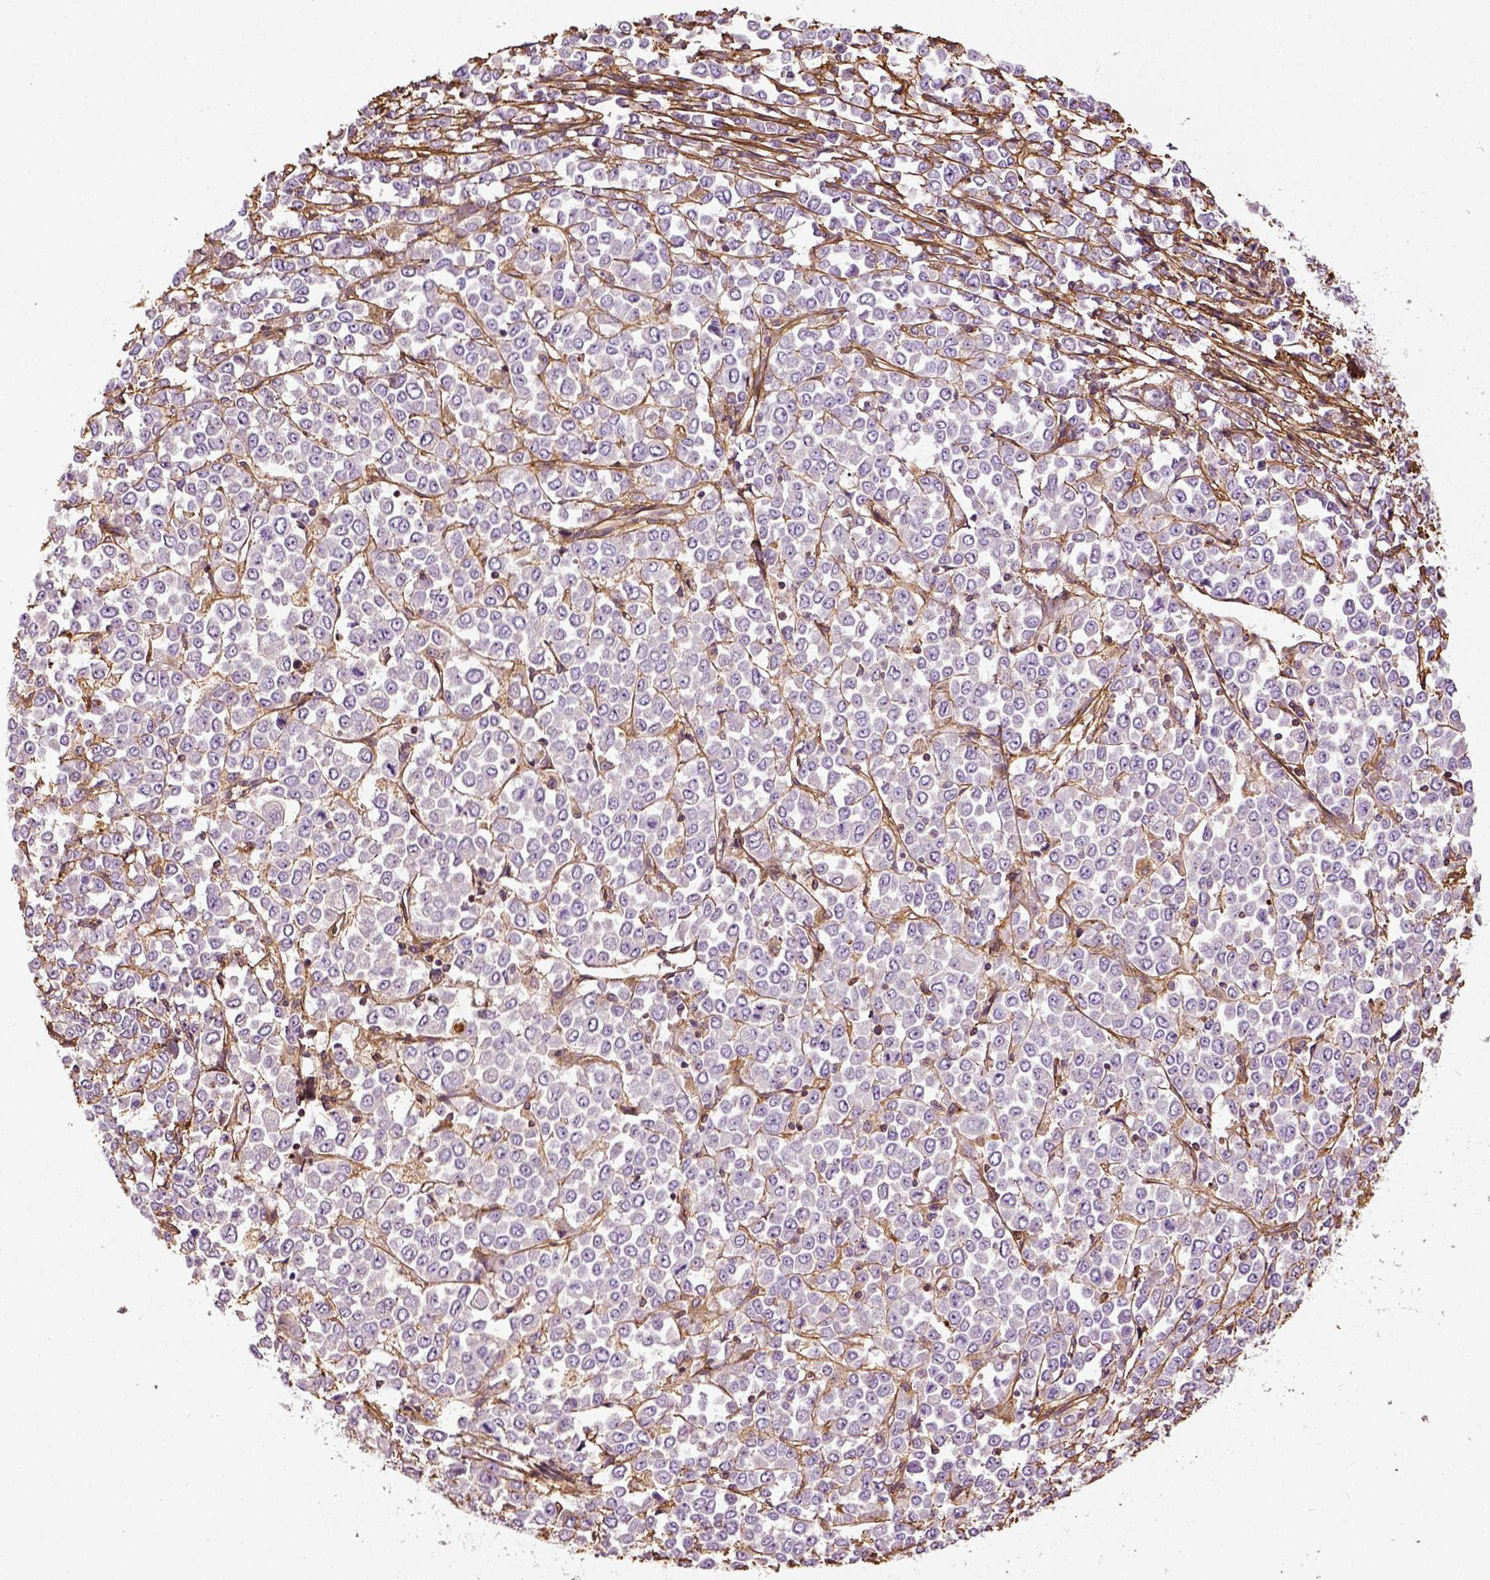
{"staining": {"intensity": "negative", "quantity": "none", "location": "none"}, "tissue": "stomach cancer", "cell_type": "Tumor cells", "image_type": "cancer", "snomed": [{"axis": "morphology", "description": "Adenocarcinoma, NOS"}, {"axis": "topography", "description": "Stomach, upper"}], "caption": "DAB (3,3'-diaminobenzidine) immunohistochemical staining of human stomach adenocarcinoma shows no significant staining in tumor cells. (Stains: DAB (3,3'-diaminobenzidine) immunohistochemistry (IHC) with hematoxylin counter stain, Microscopy: brightfield microscopy at high magnification).", "gene": "COL6A2", "patient": {"sex": "male", "age": 70}}